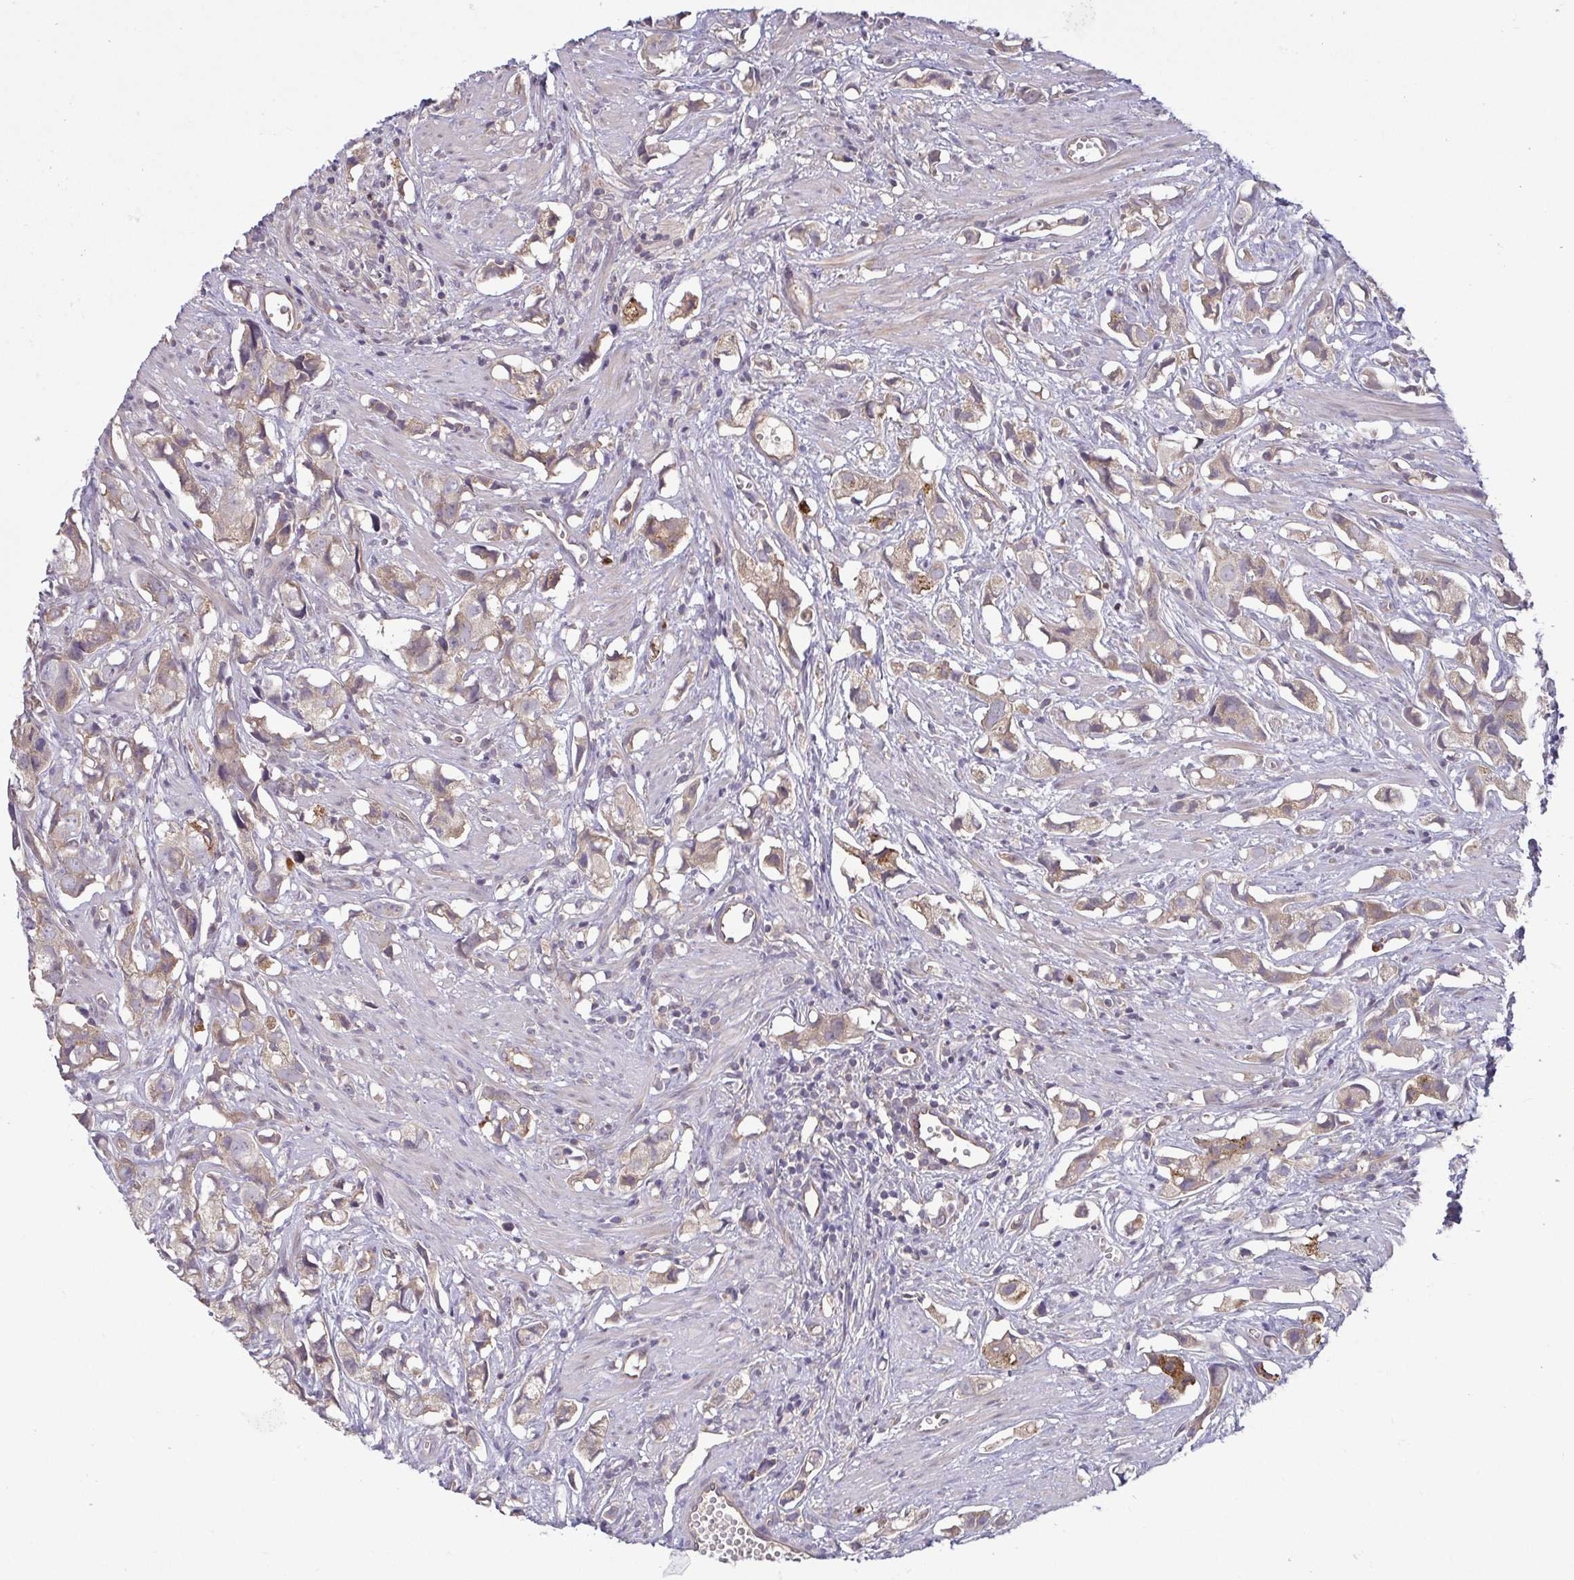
{"staining": {"intensity": "moderate", "quantity": "25%-75%", "location": "cytoplasmic/membranous"}, "tissue": "prostate cancer", "cell_type": "Tumor cells", "image_type": "cancer", "snomed": [{"axis": "morphology", "description": "Adenocarcinoma, High grade"}, {"axis": "topography", "description": "Prostate"}], "caption": "Prostate adenocarcinoma (high-grade) stained with DAB (3,3'-diaminobenzidine) immunohistochemistry shows medium levels of moderate cytoplasmic/membranous expression in about 25%-75% of tumor cells. (Stains: DAB (3,3'-diaminobenzidine) in brown, nuclei in blue, Microscopy: brightfield microscopy at high magnification).", "gene": "OSBPL7", "patient": {"sex": "male", "age": 58}}